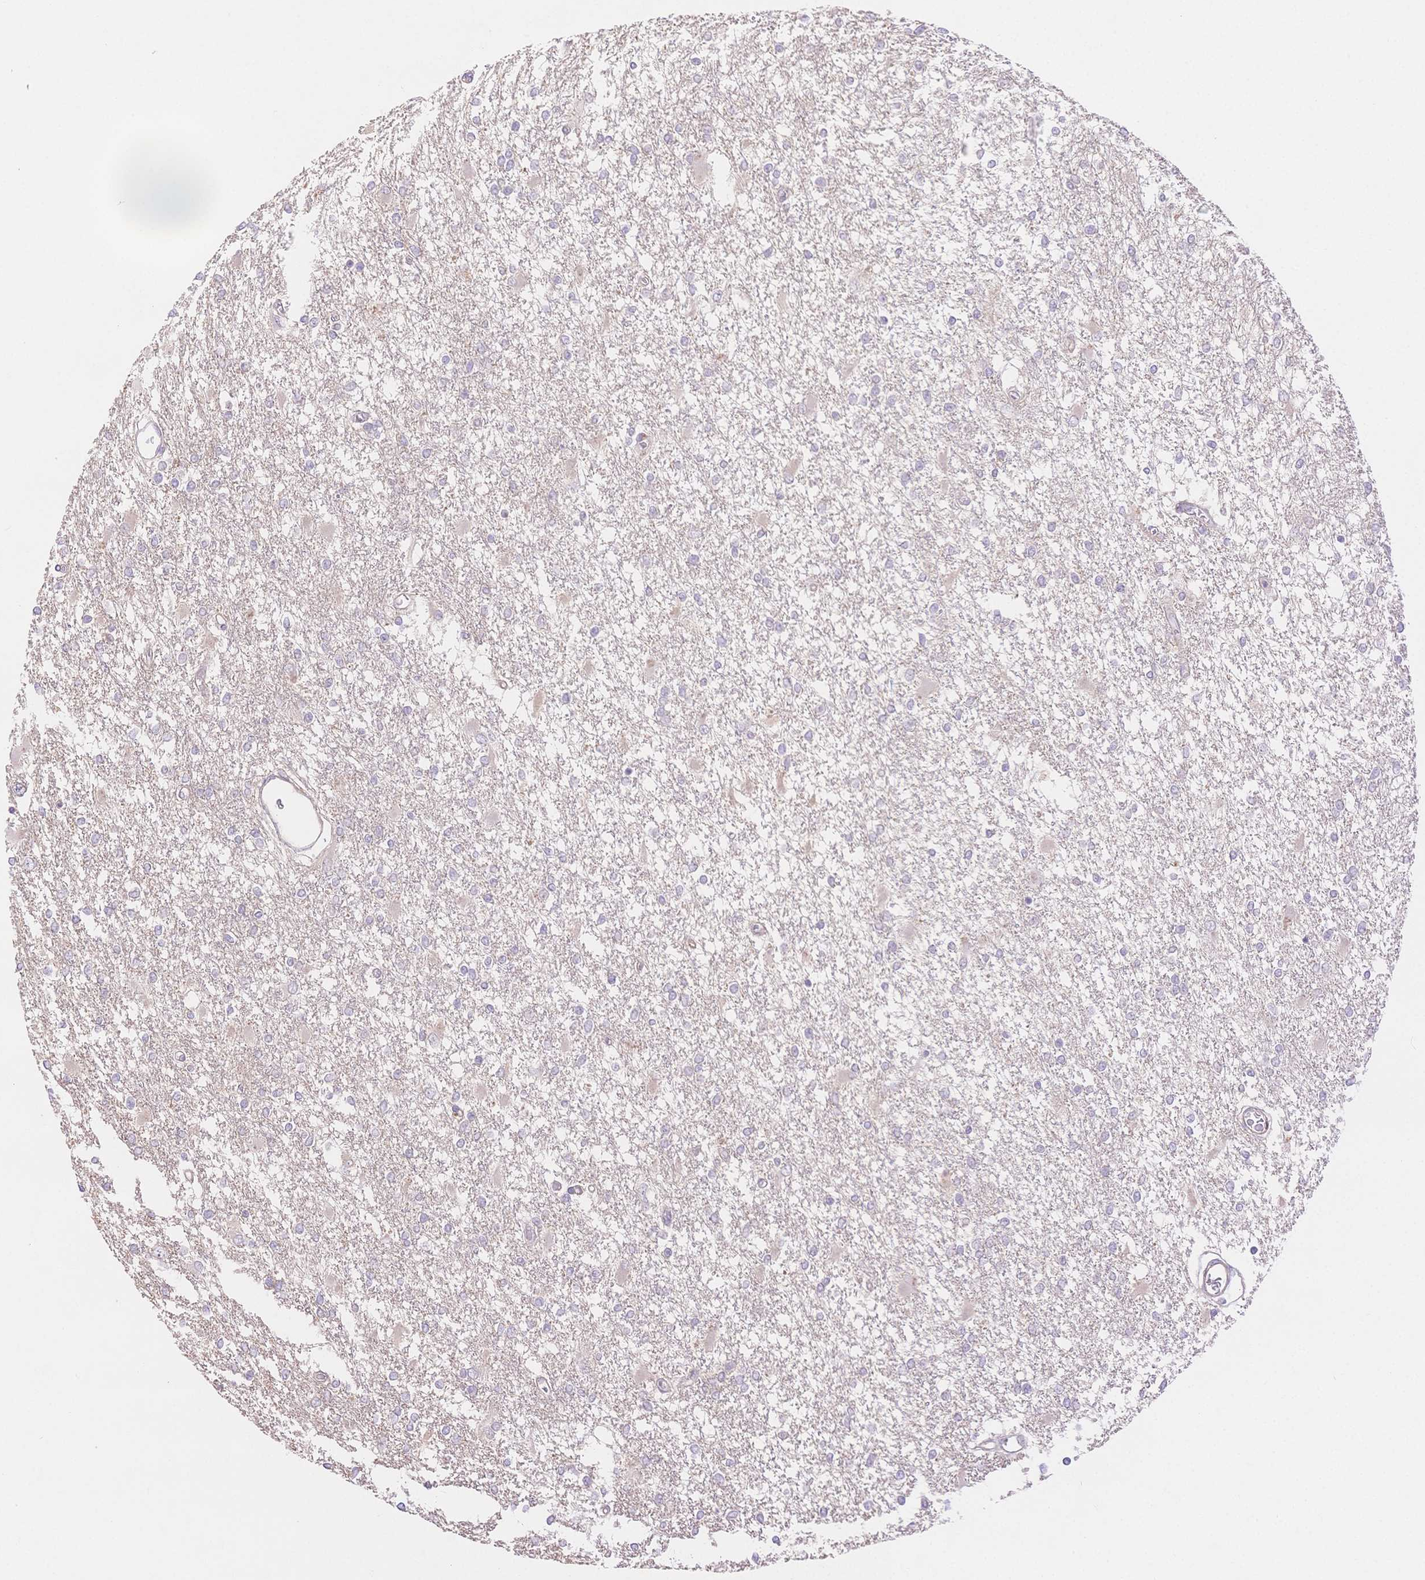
{"staining": {"intensity": "negative", "quantity": "none", "location": "none"}, "tissue": "glioma", "cell_type": "Tumor cells", "image_type": "cancer", "snomed": [{"axis": "morphology", "description": "Glioma, malignant, High grade"}, {"axis": "topography", "description": "Cerebral cortex"}], "caption": "Image shows no significant protein staining in tumor cells of malignant glioma (high-grade).", "gene": "WDR54", "patient": {"sex": "male", "age": 79}}